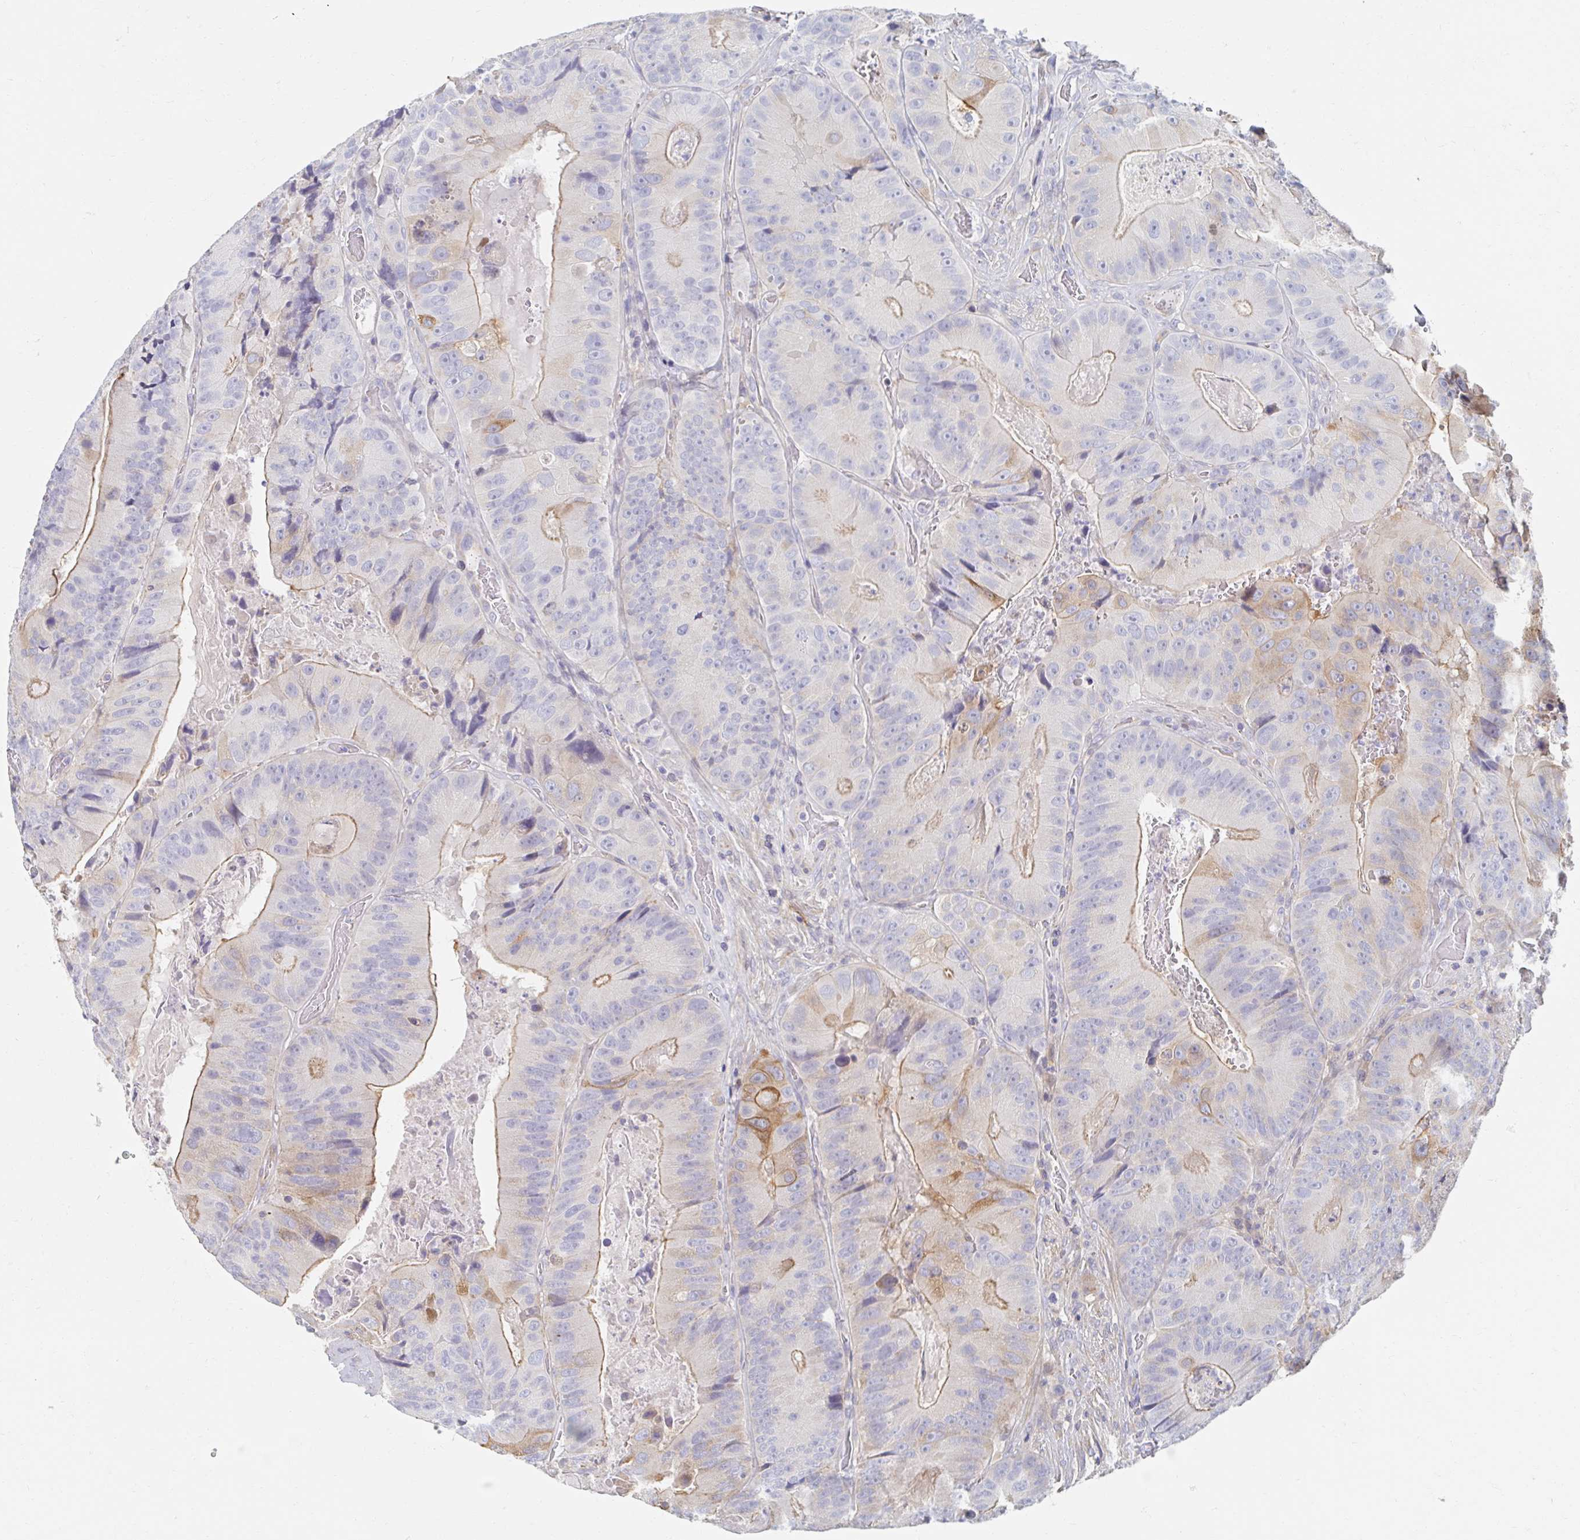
{"staining": {"intensity": "moderate", "quantity": "<25%", "location": "cytoplasmic/membranous"}, "tissue": "colorectal cancer", "cell_type": "Tumor cells", "image_type": "cancer", "snomed": [{"axis": "morphology", "description": "Adenocarcinoma, NOS"}, {"axis": "topography", "description": "Colon"}], "caption": "Moderate cytoplasmic/membranous protein positivity is seen in about <25% of tumor cells in adenocarcinoma (colorectal).", "gene": "MYLK2", "patient": {"sex": "female", "age": 86}}